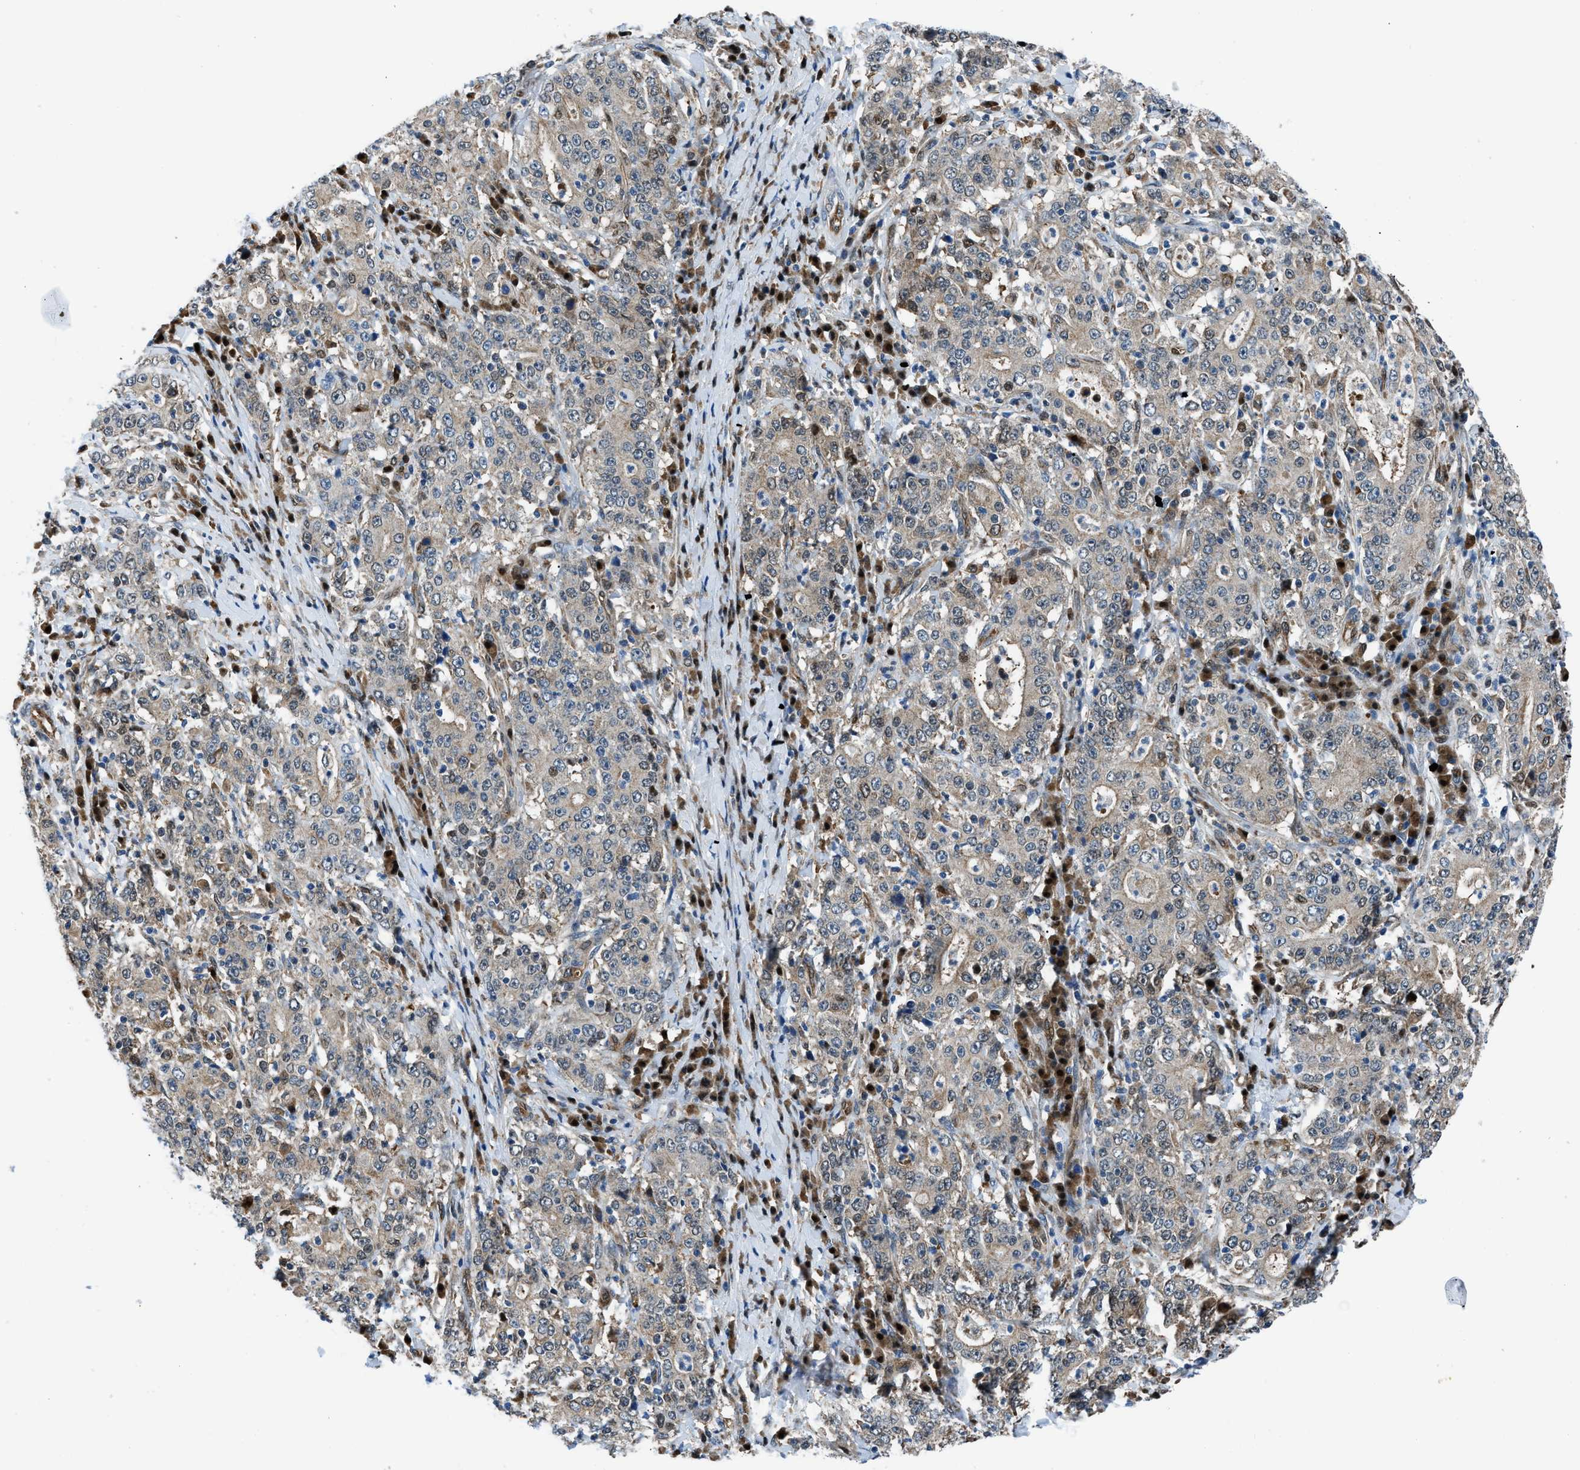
{"staining": {"intensity": "weak", "quantity": ">75%", "location": "cytoplasmic/membranous,nuclear"}, "tissue": "stomach cancer", "cell_type": "Tumor cells", "image_type": "cancer", "snomed": [{"axis": "morphology", "description": "Normal tissue, NOS"}, {"axis": "morphology", "description": "Adenocarcinoma, NOS"}, {"axis": "topography", "description": "Stomach, upper"}, {"axis": "topography", "description": "Stomach"}], "caption": "A micrograph showing weak cytoplasmic/membranous and nuclear staining in approximately >75% of tumor cells in stomach cancer (adenocarcinoma), as visualized by brown immunohistochemical staining.", "gene": "YWHAE", "patient": {"sex": "male", "age": 59}}